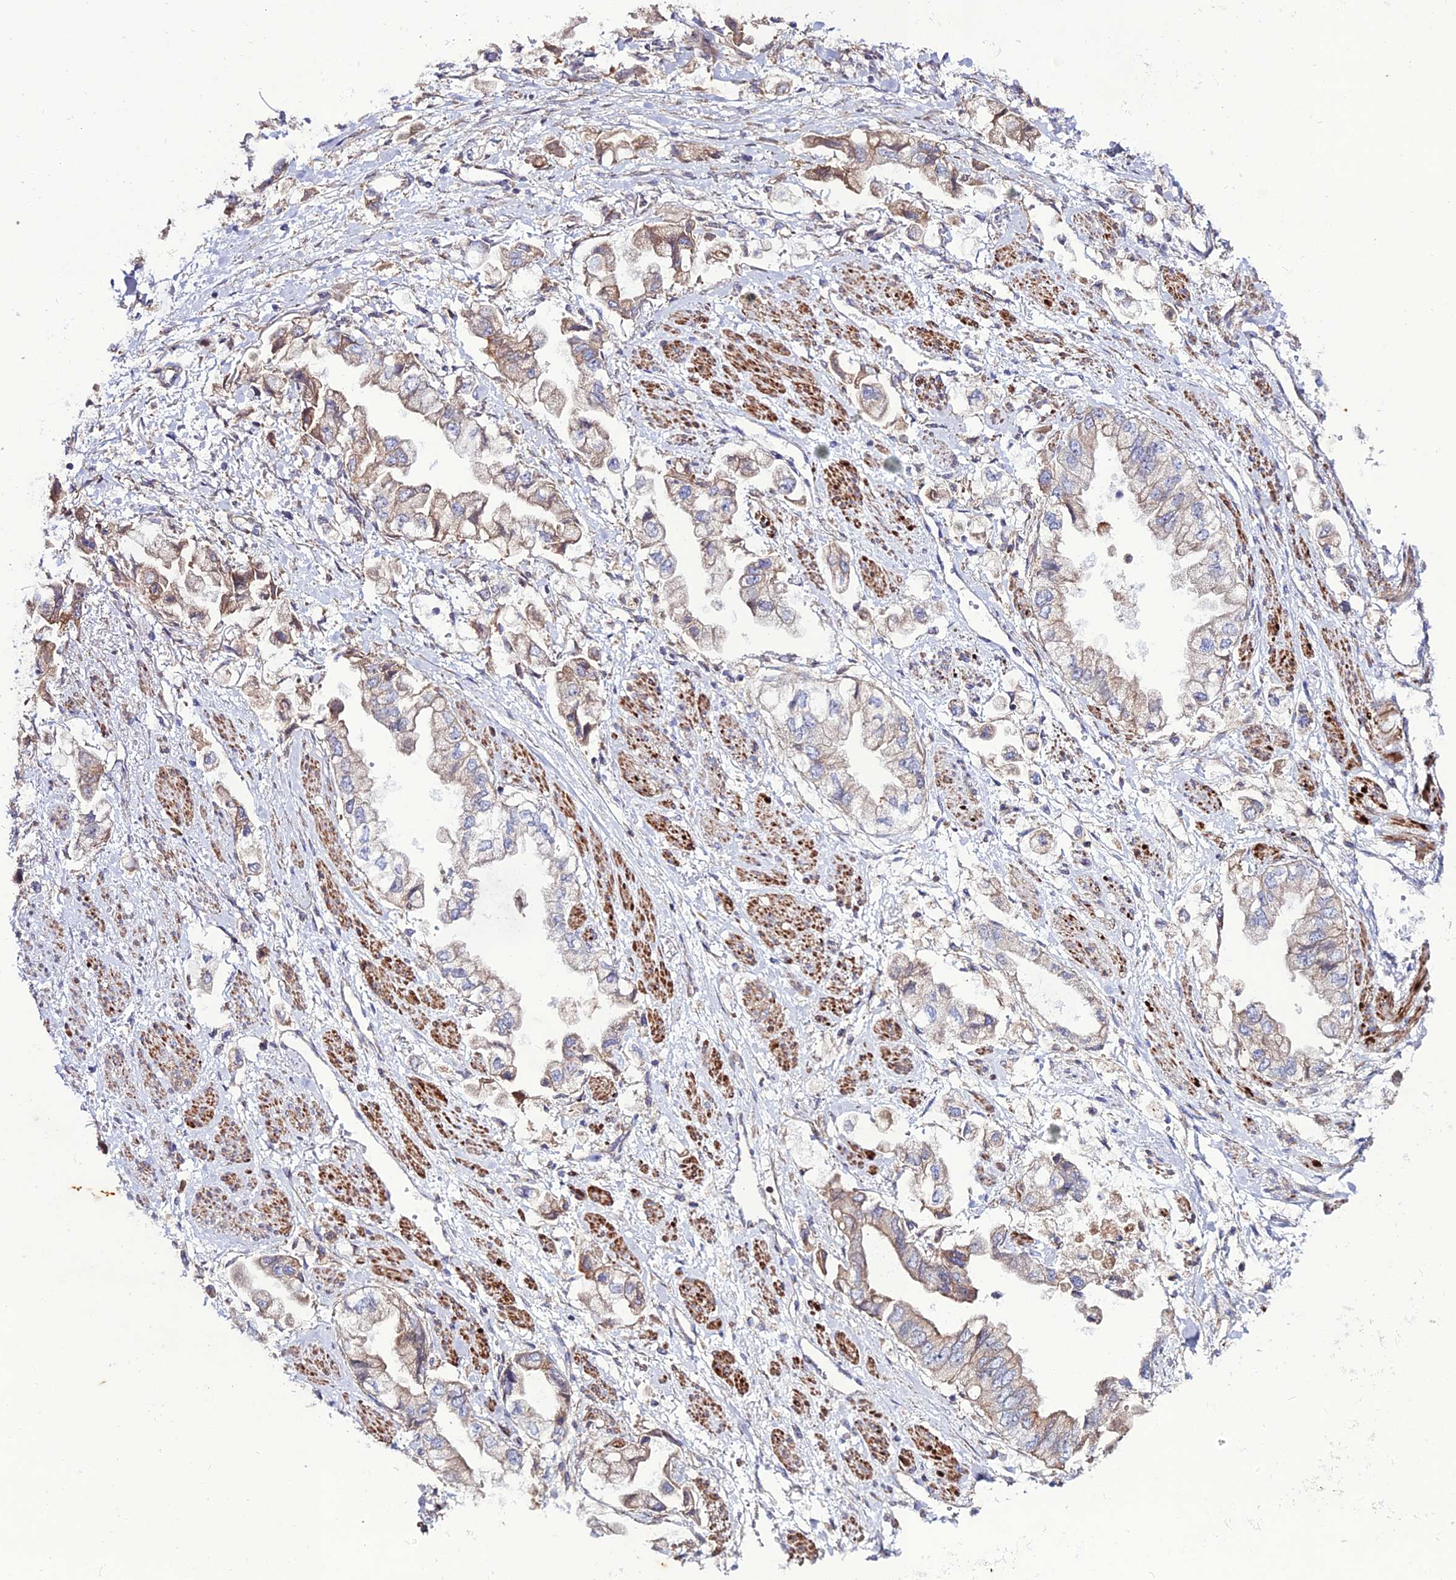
{"staining": {"intensity": "weak", "quantity": "25%-75%", "location": "cytoplasmic/membranous"}, "tissue": "stomach cancer", "cell_type": "Tumor cells", "image_type": "cancer", "snomed": [{"axis": "morphology", "description": "Adenocarcinoma, NOS"}, {"axis": "topography", "description": "Stomach"}], "caption": "This is a histology image of immunohistochemistry (IHC) staining of stomach cancer, which shows weak expression in the cytoplasmic/membranous of tumor cells.", "gene": "ARL6IP1", "patient": {"sex": "male", "age": 62}}